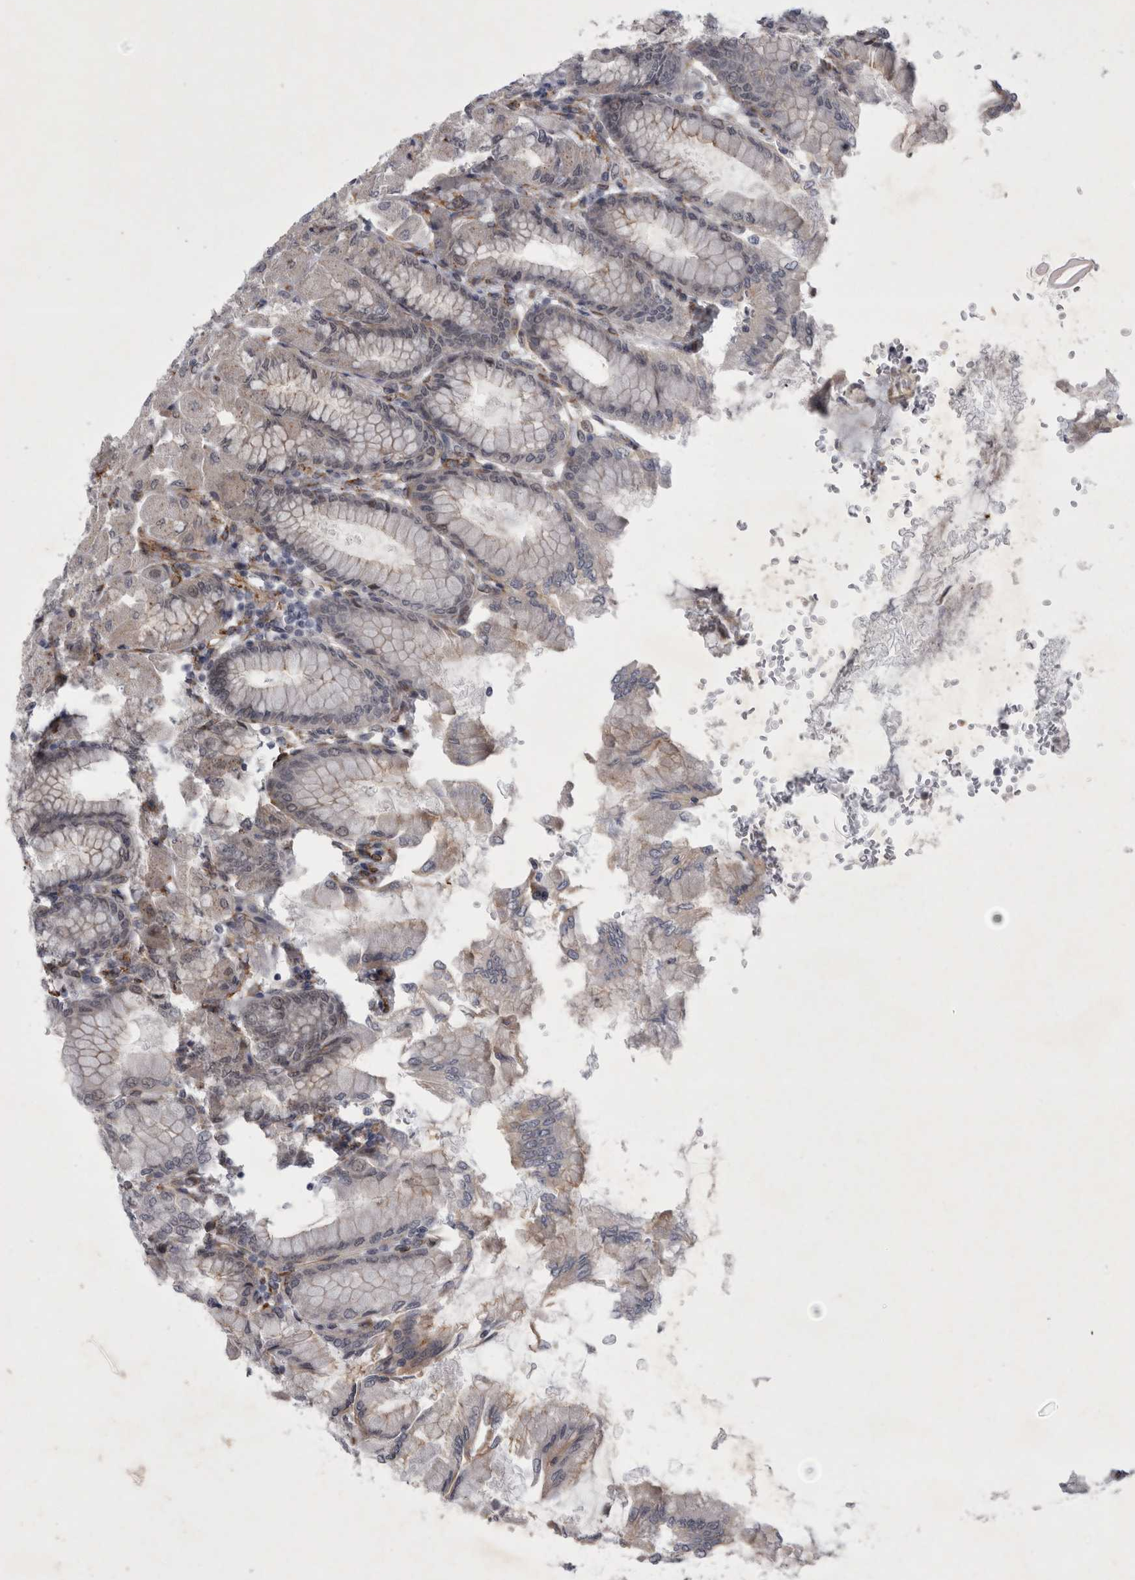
{"staining": {"intensity": "moderate", "quantity": "25%-75%", "location": "cytoplasmic/membranous,nuclear"}, "tissue": "stomach", "cell_type": "Glandular cells", "image_type": "normal", "snomed": [{"axis": "morphology", "description": "Normal tissue, NOS"}, {"axis": "topography", "description": "Stomach, upper"}], "caption": "Moderate cytoplasmic/membranous,nuclear staining is seen in approximately 25%-75% of glandular cells in benign stomach. Using DAB (3,3'-diaminobenzidine) (brown) and hematoxylin (blue) stains, captured at high magnification using brightfield microscopy.", "gene": "PARP11", "patient": {"sex": "female", "age": 56}}